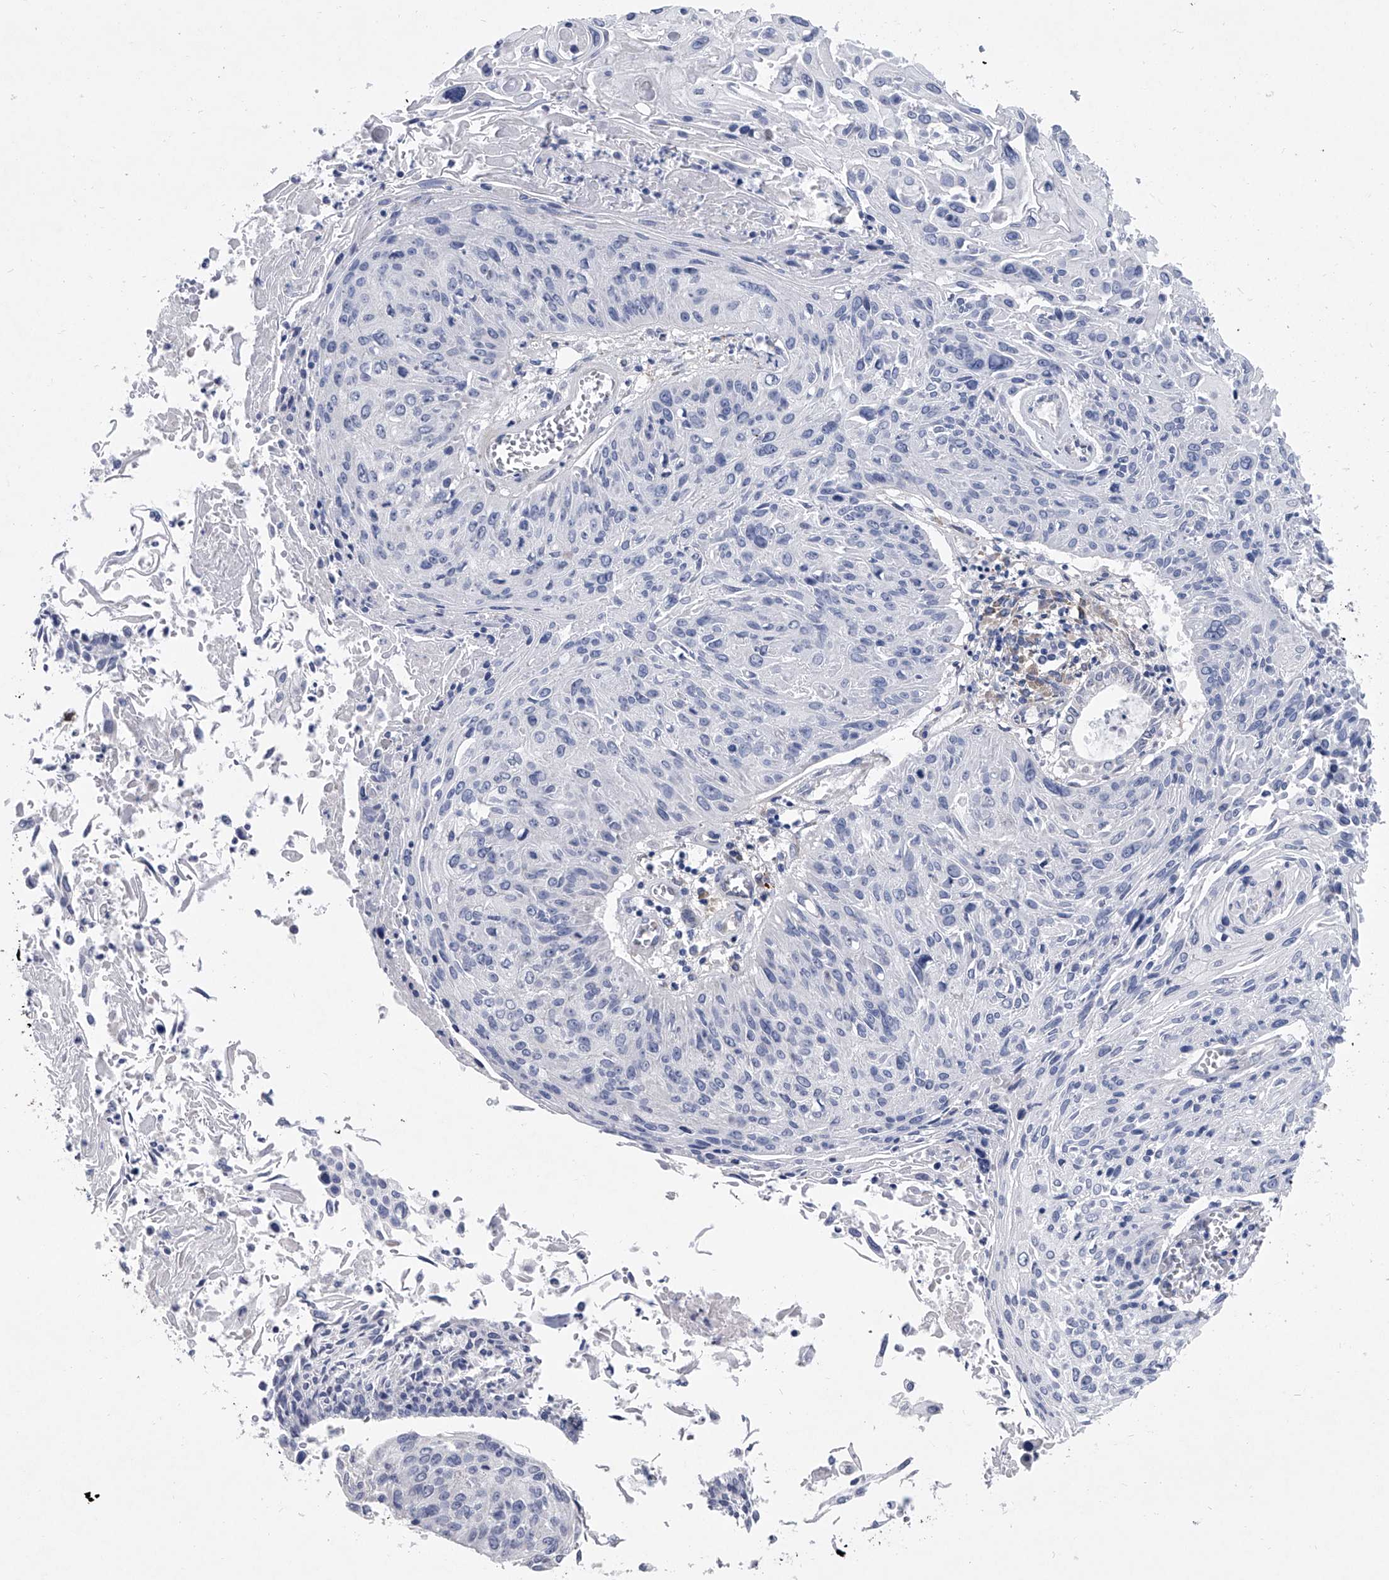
{"staining": {"intensity": "negative", "quantity": "none", "location": "none"}, "tissue": "cervical cancer", "cell_type": "Tumor cells", "image_type": "cancer", "snomed": [{"axis": "morphology", "description": "Squamous cell carcinoma, NOS"}, {"axis": "topography", "description": "Cervix"}], "caption": "This is an immunohistochemistry micrograph of cervical cancer. There is no positivity in tumor cells.", "gene": "ALG14", "patient": {"sex": "female", "age": 51}}